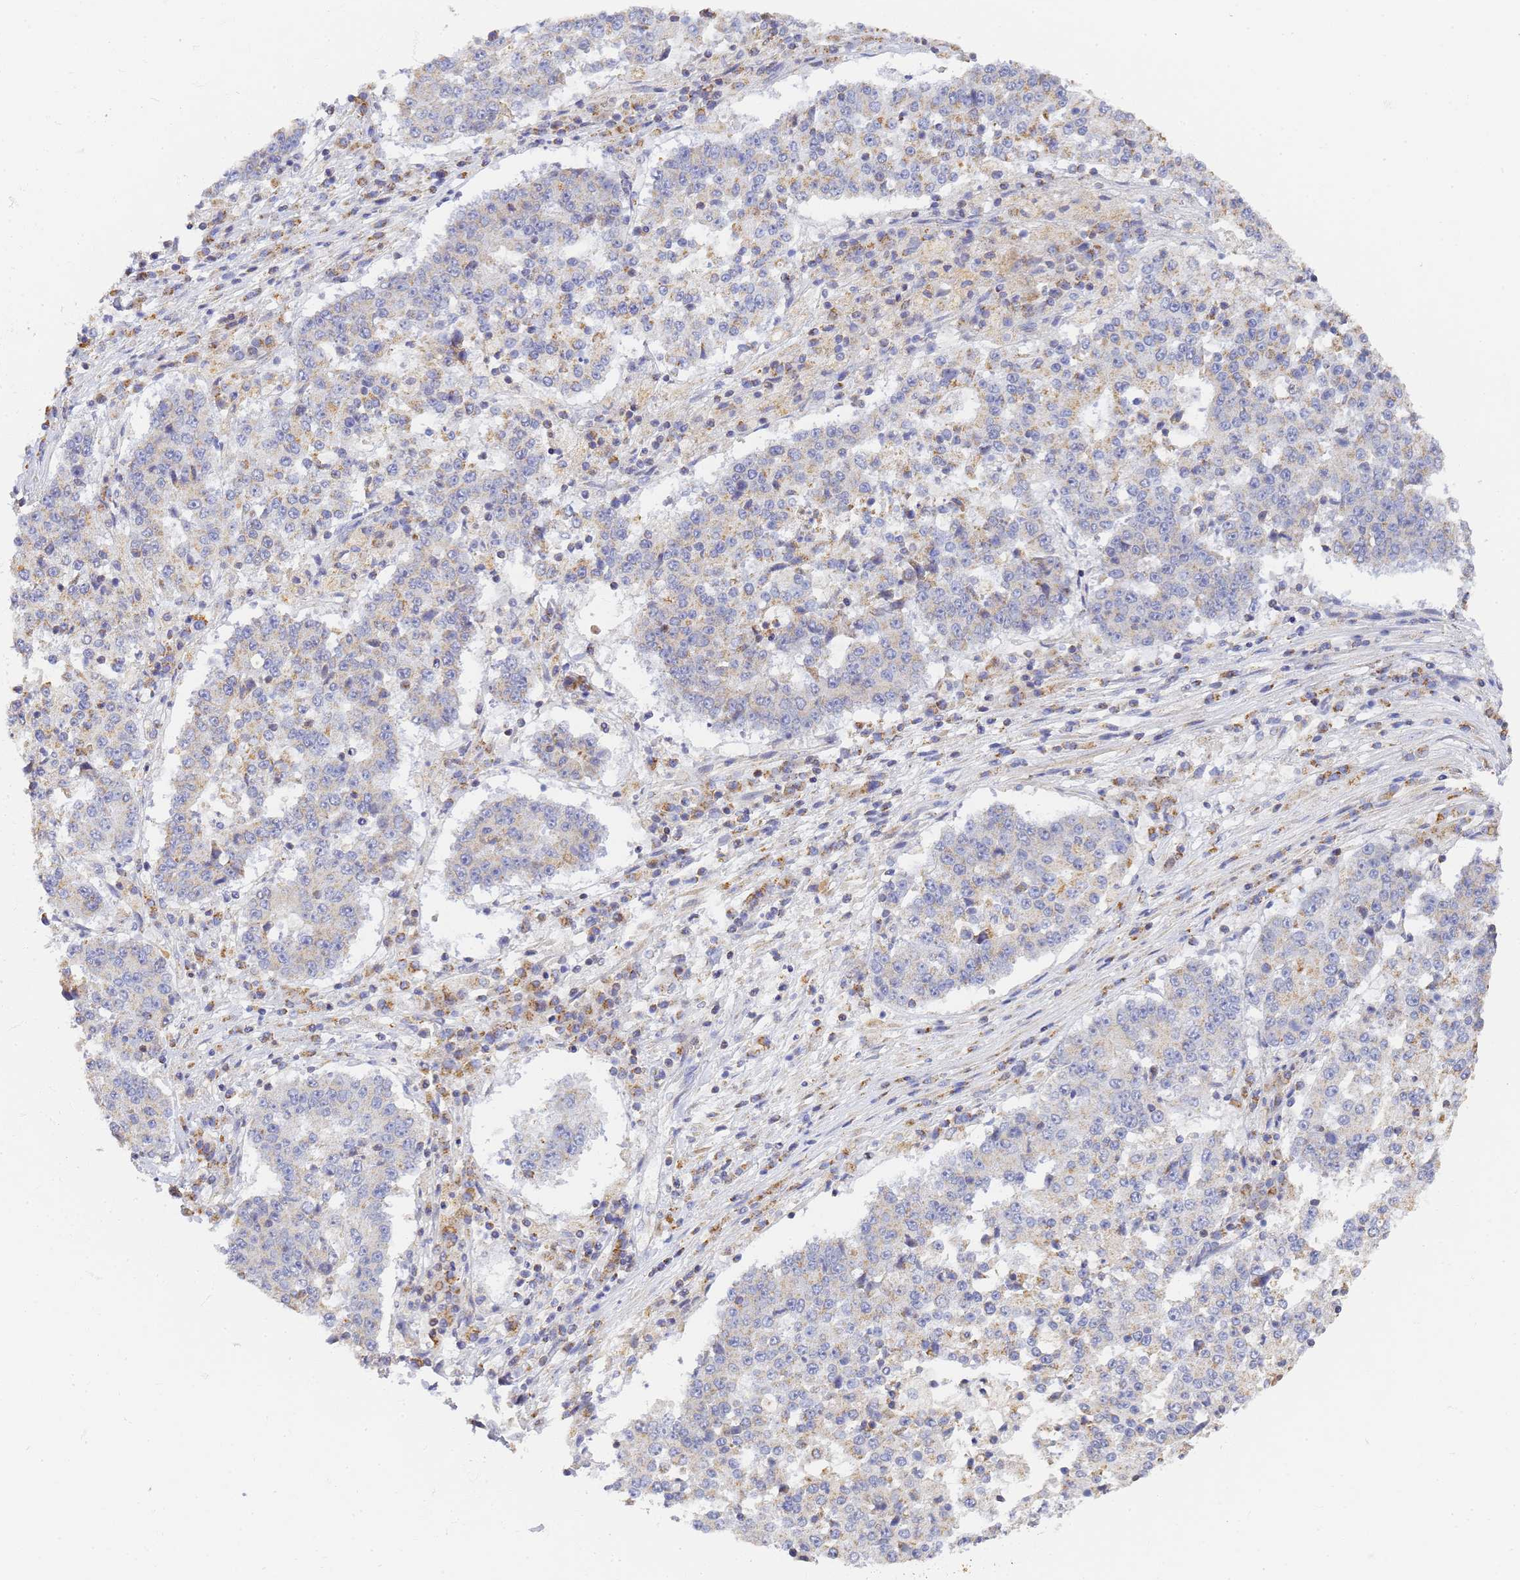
{"staining": {"intensity": "negative", "quantity": "none", "location": "none"}, "tissue": "stomach cancer", "cell_type": "Tumor cells", "image_type": "cancer", "snomed": [{"axis": "morphology", "description": "Adenocarcinoma, NOS"}, {"axis": "topography", "description": "Stomach"}], "caption": "High power microscopy micrograph of an immunohistochemistry (IHC) photomicrograph of stomach cancer, revealing no significant staining in tumor cells.", "gene": "UTP23", "patient": {"sex": "male", "age": 59}}